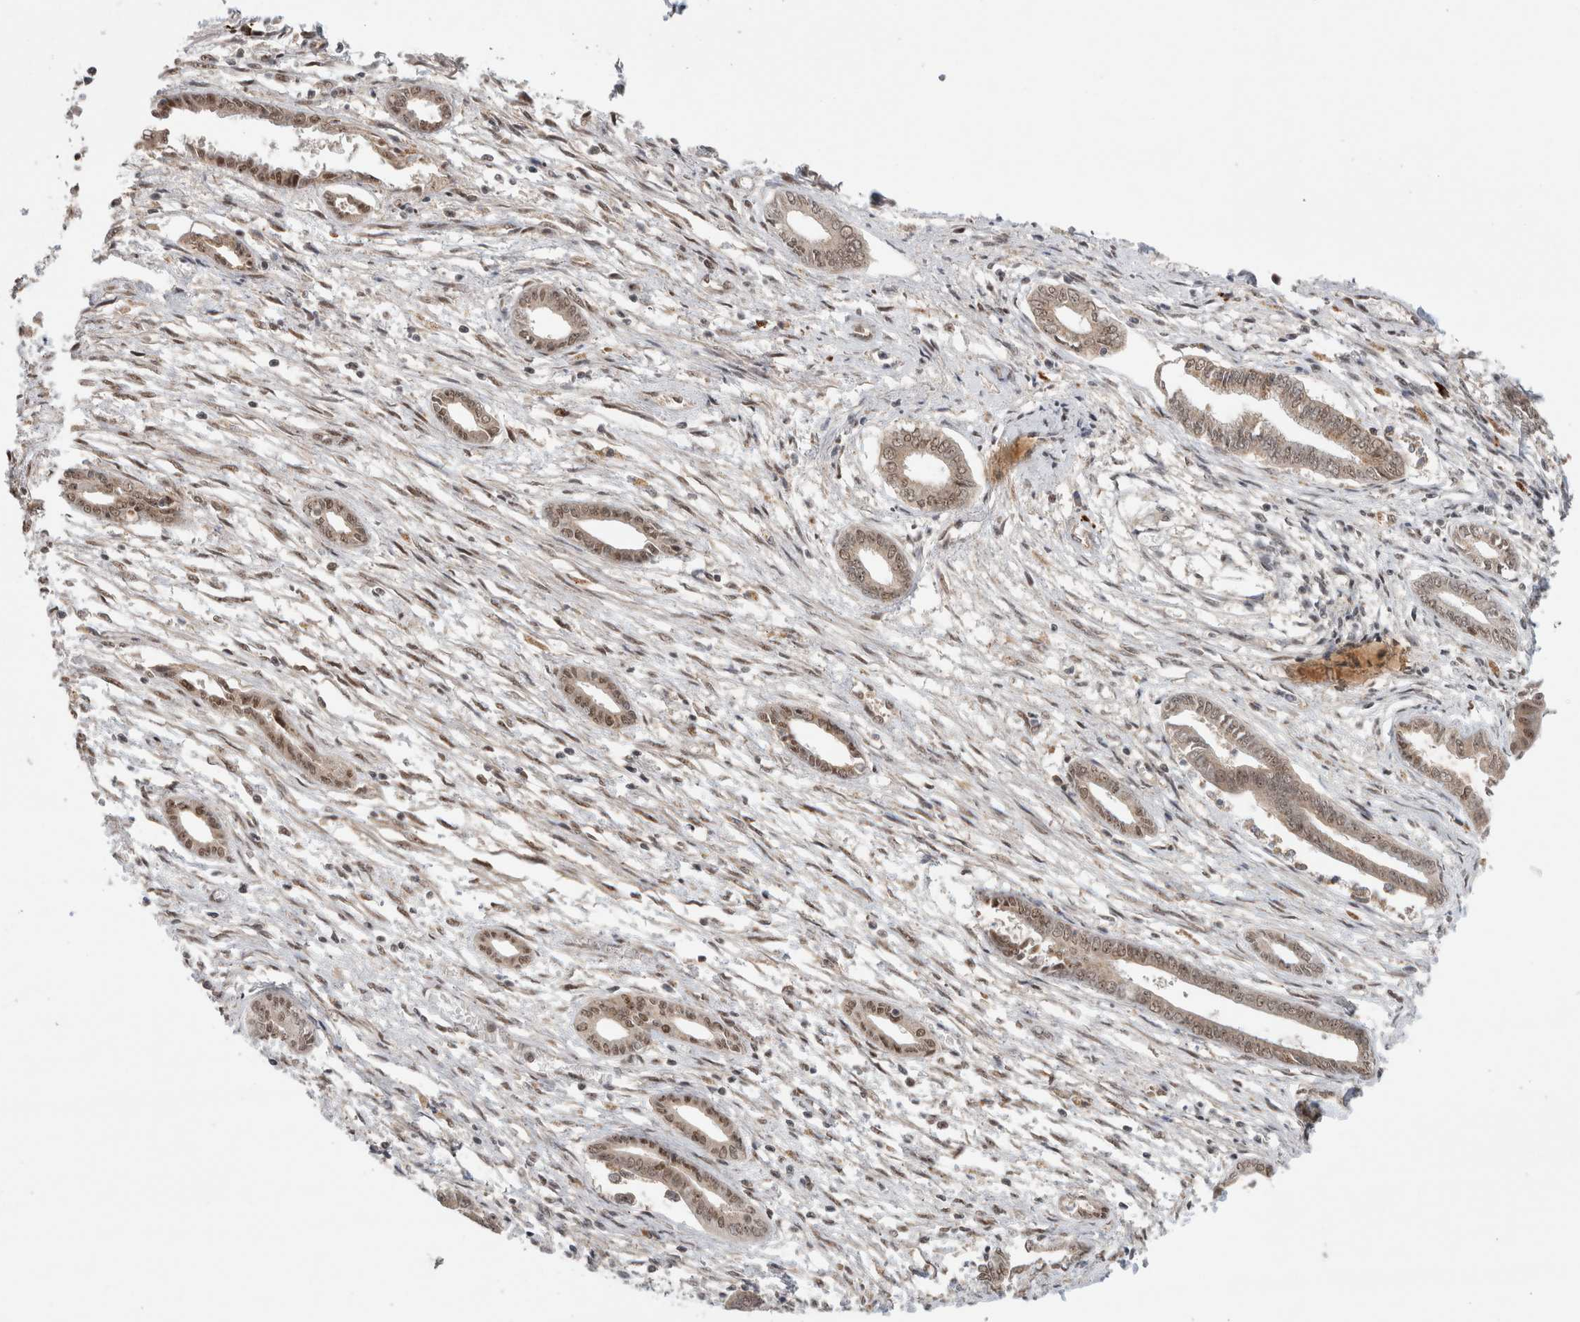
{"staining": {"intensity": "negative", "quantity": "none", "location": "none"}, "tissue": "endometrium", "cell_type": "Cells in endometrial stroma", "image_type": "normal", "snomed": [{"axis": "morphology", "description": "Normal tissue, NOS"}, {"axis": "topography", "description": "Endometrium"}], "caption": "This is an immunohistochemistry (IHC) micrograph of unremarkable human endometrium. There is no positivity in cells in endometrial stroma.", "gene": "MPHOSPH6", "patient": {"sex": "female", "age": 56}}